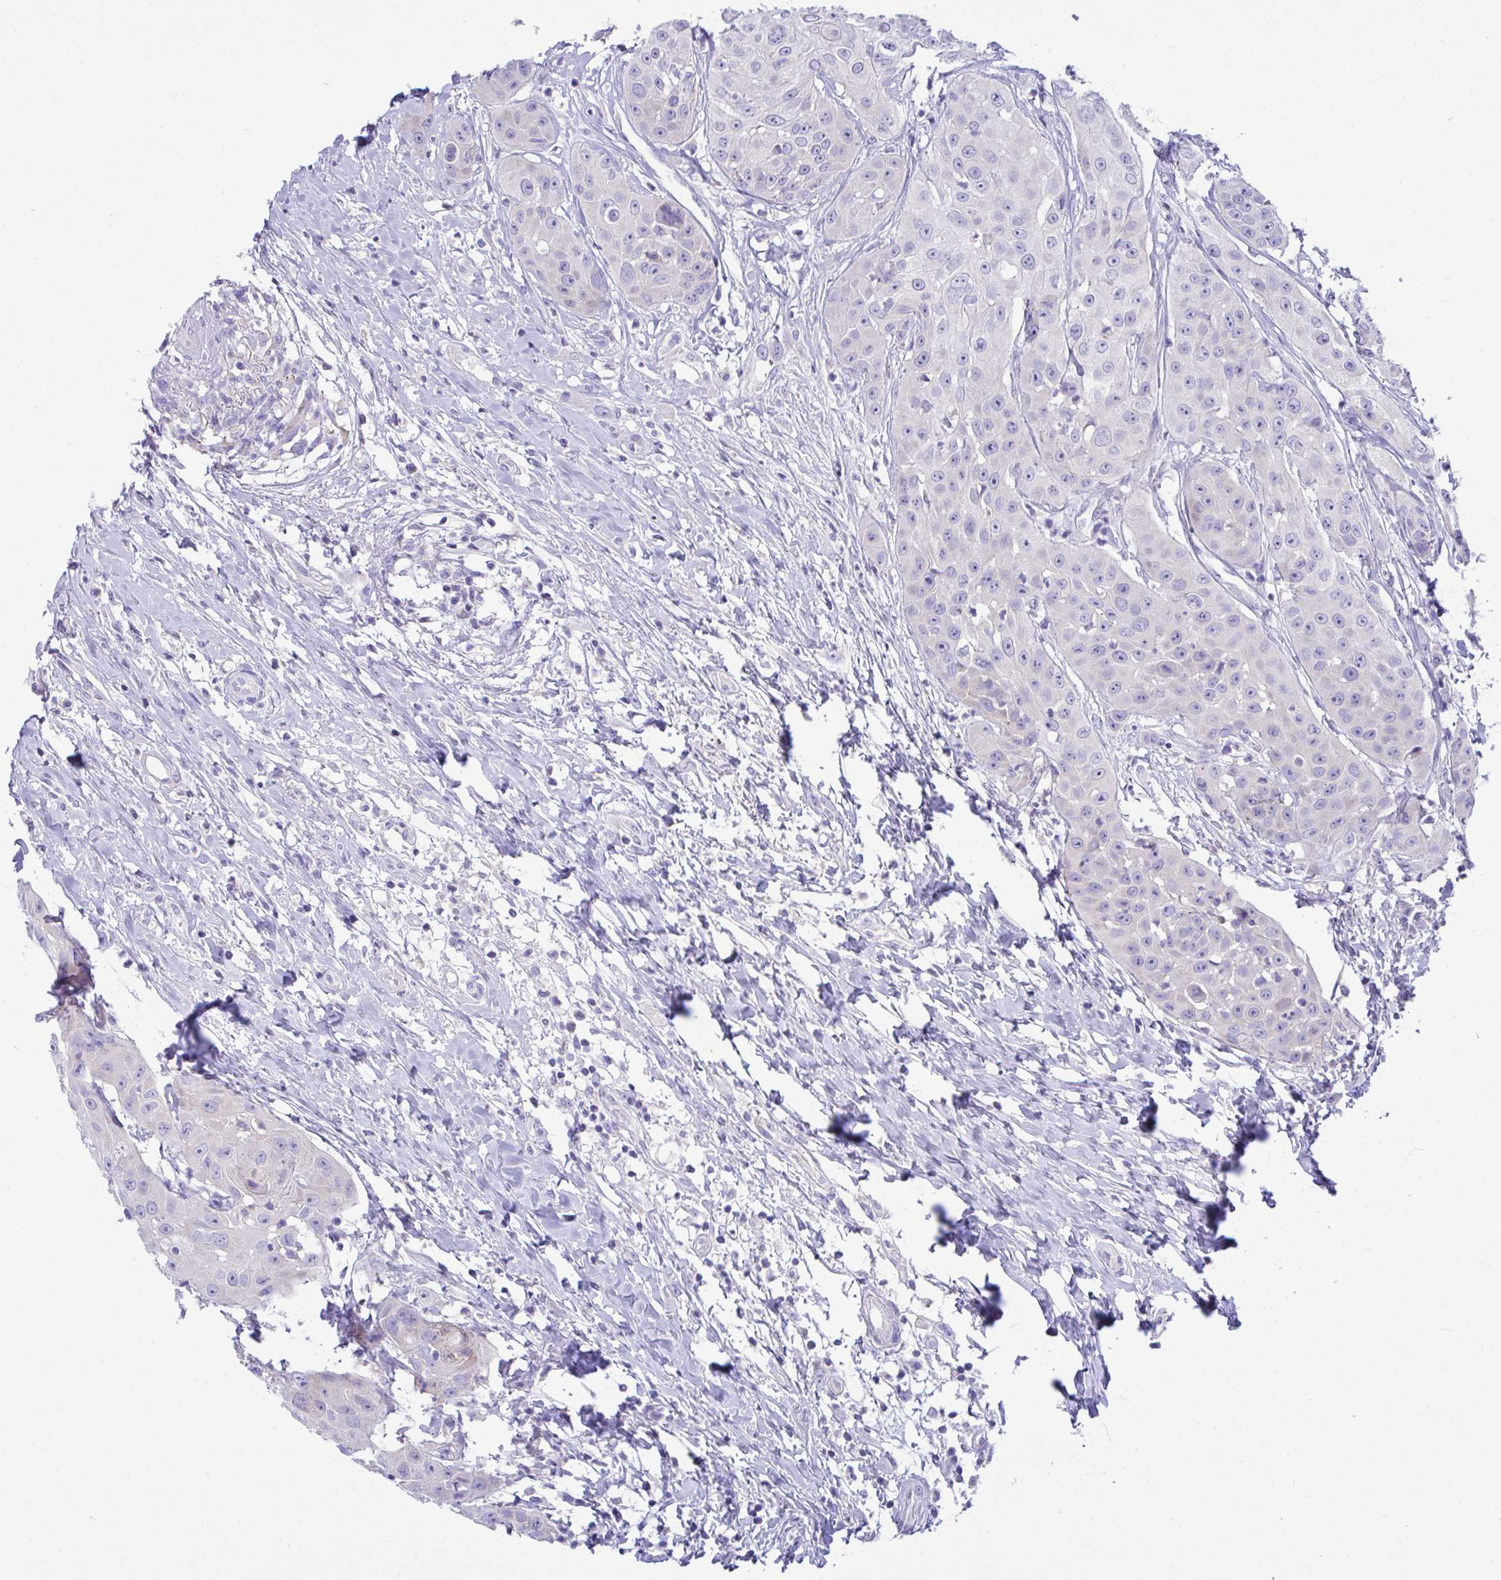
{"staining": {"intensity": "negative", "quantity": "none", "location": "none"}, "tissue": "head and neck cancer", "cell_type": "Tumor cells", "image_type": "cancer", "snomed": [{"axis": "morphology", "description": "Squamous cell carcinoma, NOS"}, {"axis": "topography", "description": "Head-Neck"}], "caption": "The IHC photomicrograph has no significant positivity in tumor cells of head and neck cancer tissue.", "gene": "NLRP8", "patient": {"sex": "male", "age": 83}}